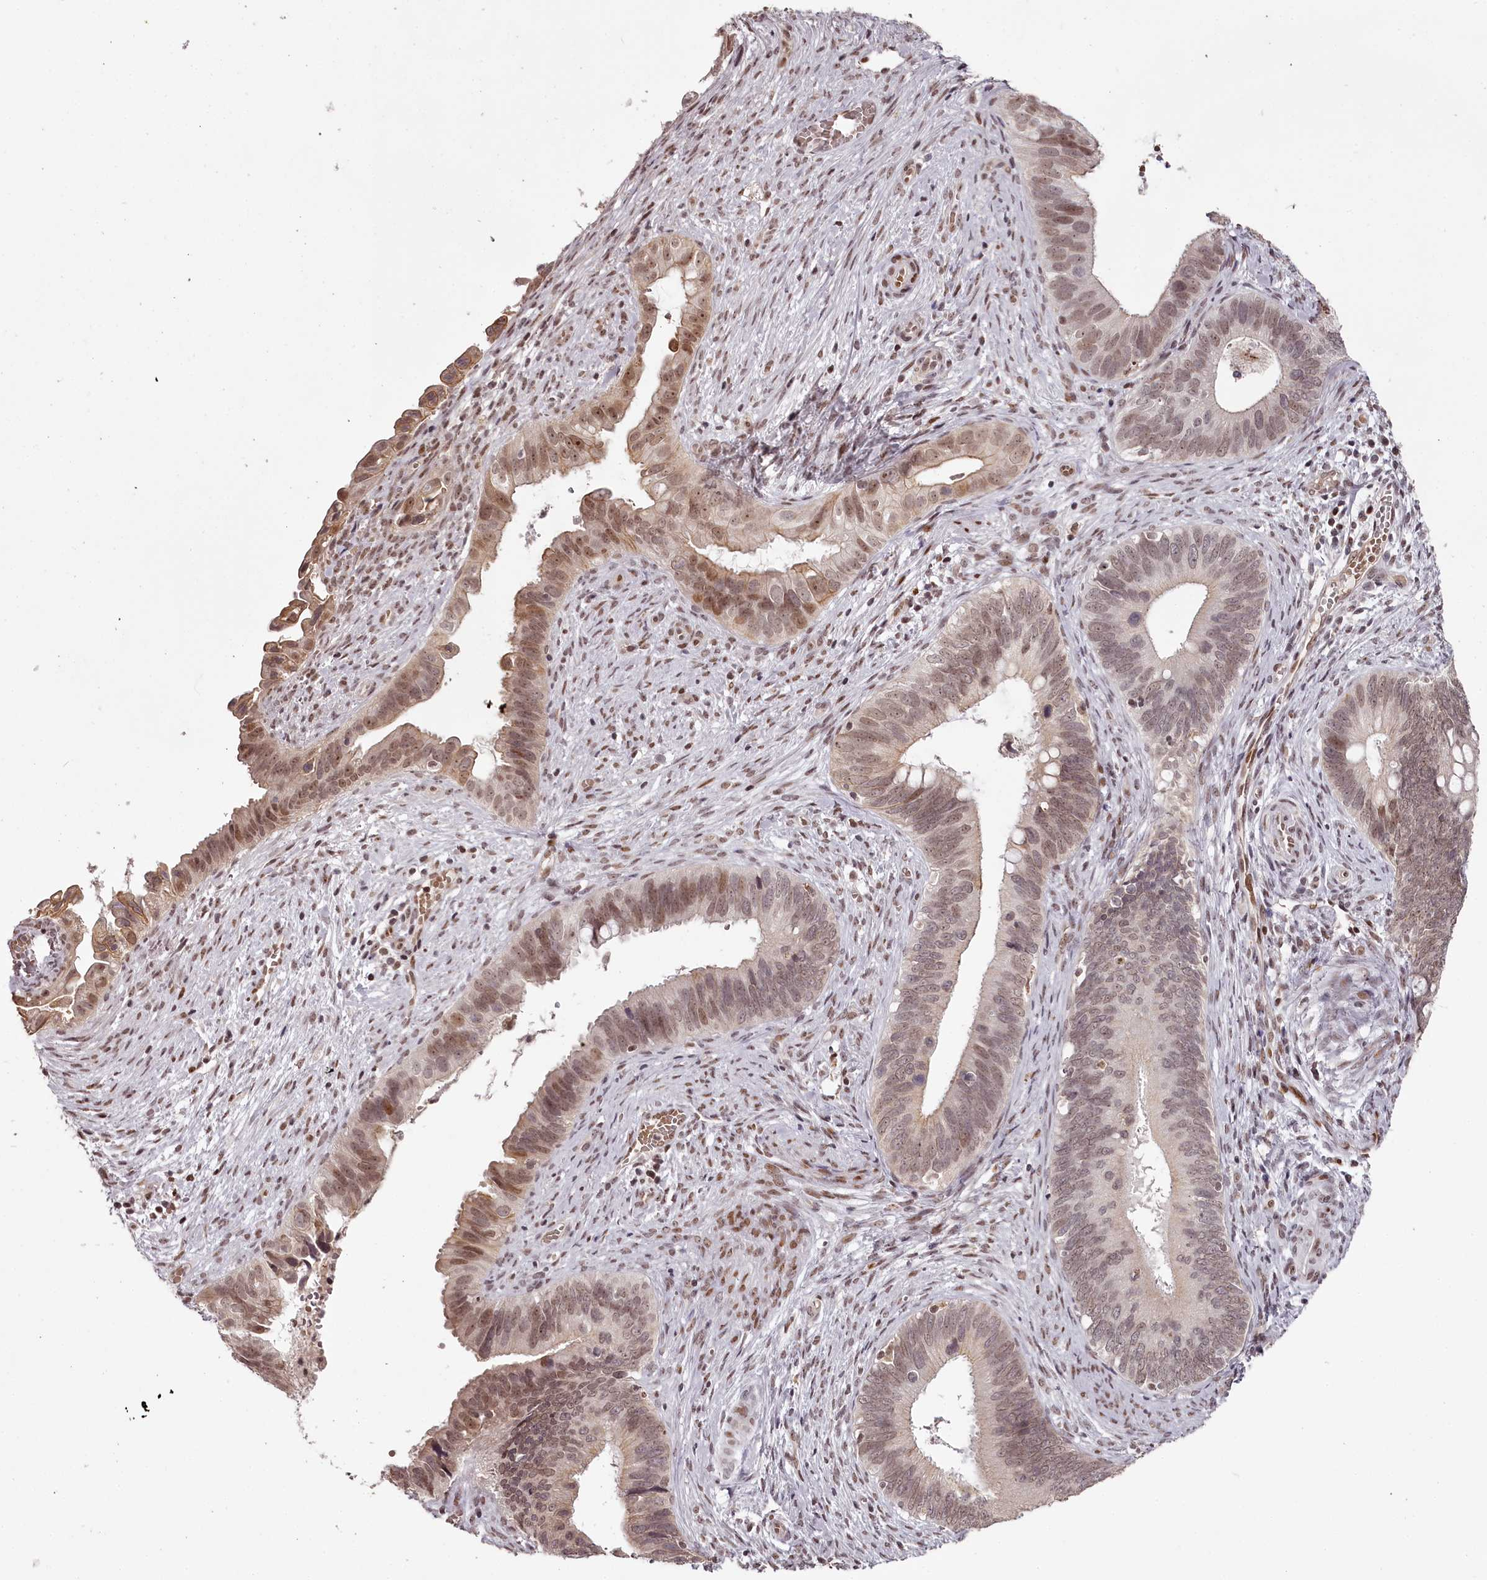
{"staining": {"intensity": "moderate", "quantity": "25%-75%", "location": "cytoplasmic/membranous,nuclear"}, "tissue": "cervical cancer", "cell_type": "Tumor cells", "image_type": "cancer", "snomed": [{"axis": "morphology", "description": "Adenocarcinoma, NOS"}, {"axis": "topography", "description": "Cervix"}], "caption": "Cervical adenocarcinoma was stained to show a protein in brown. There is medium levels of moderate cytoplasmic/membranous and nuclear staining in approximately 25%-75% of tumor cells. Nuclei are stained in blue.", "gene": "THYN1", "patient": {"sex": "female", "age": 42}}